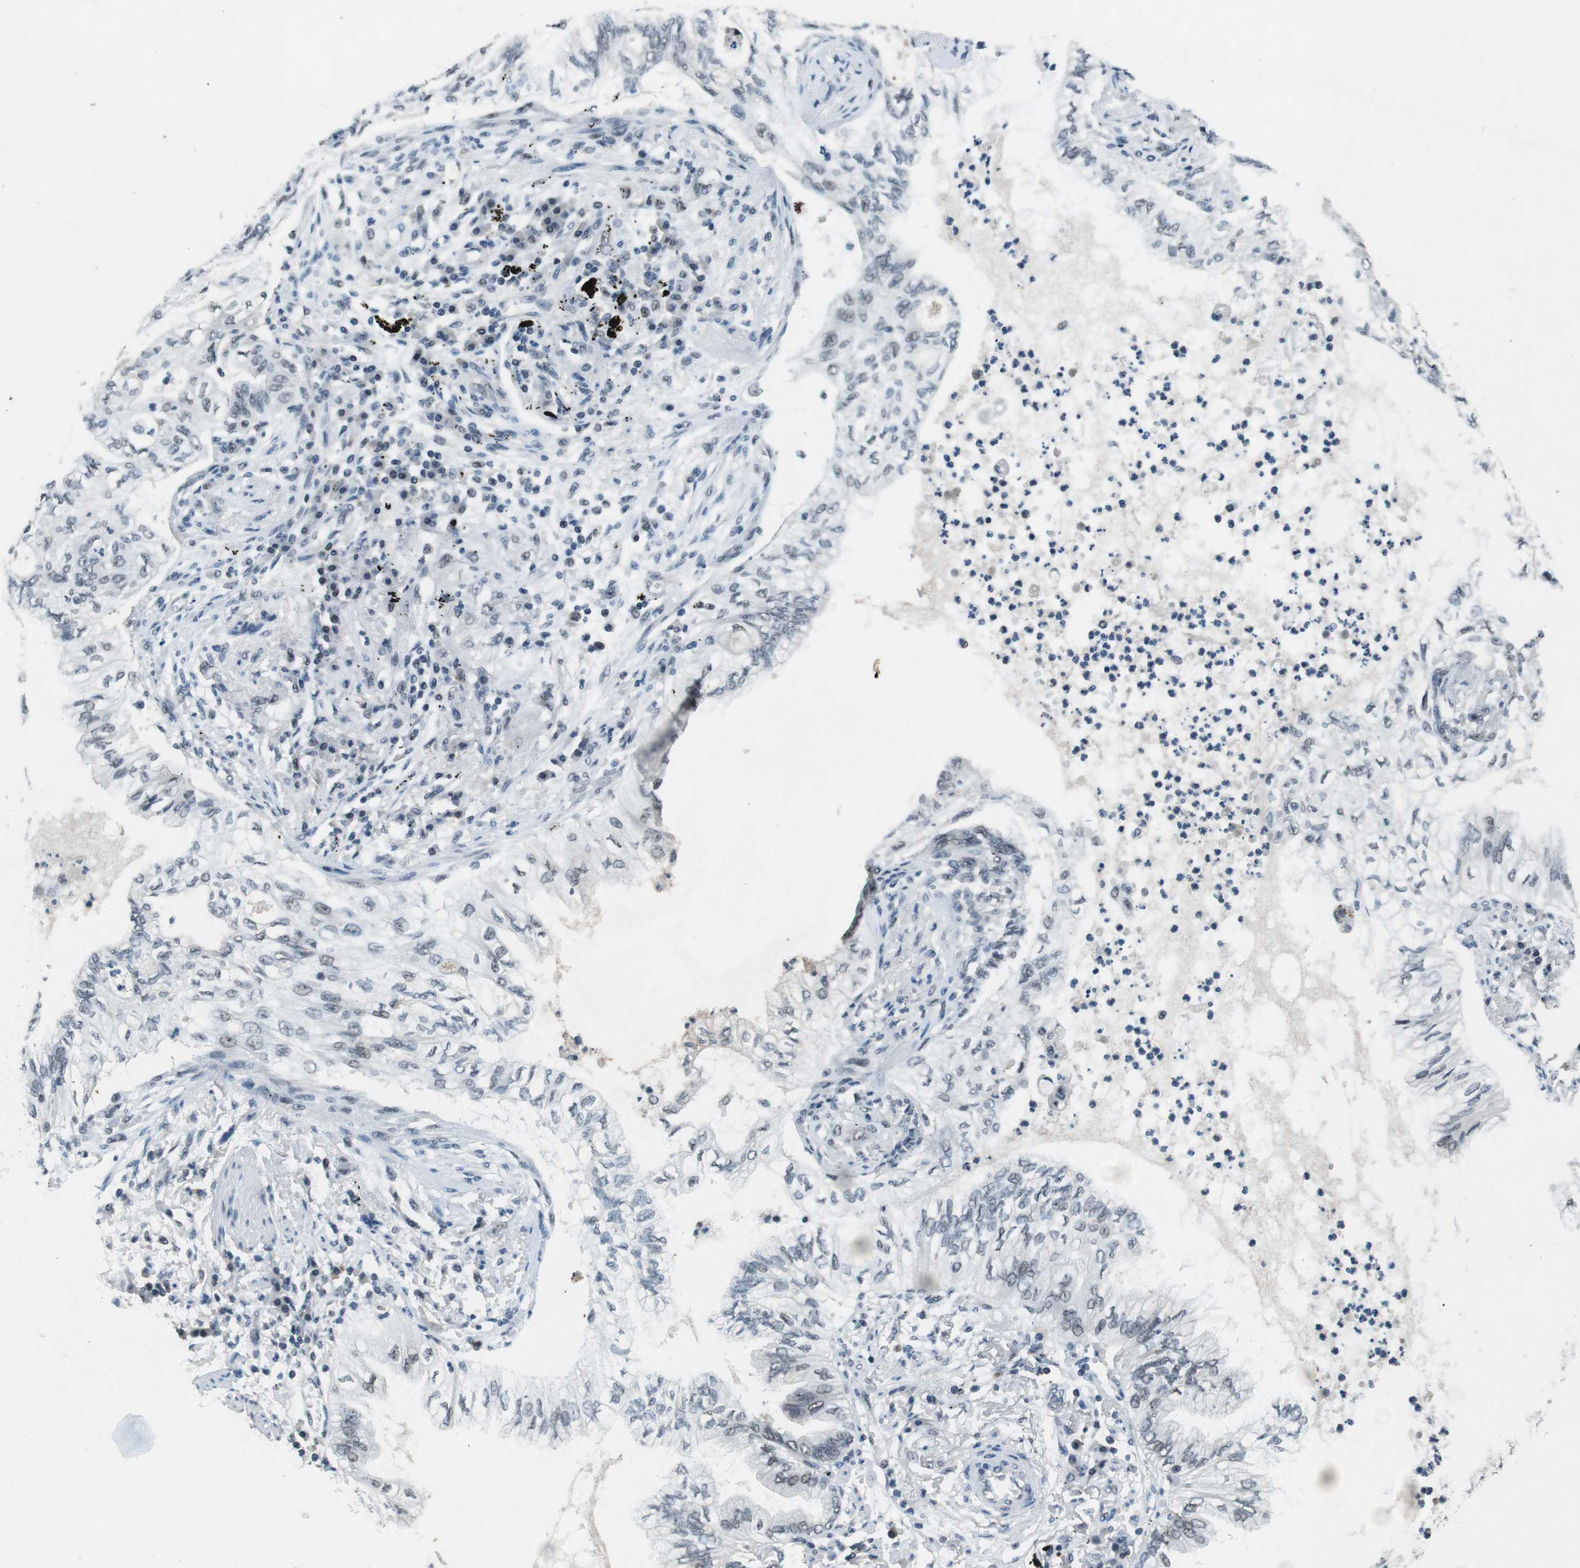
{"staining": {"intensity": "weak", "quantity": "<25%", "location": "nuclear"}, "tissue": "lung cancer", "cell_type": "Tumor cells", "image_type": "cancer", "snomed": [{"axis": "morphology", "description": "Normal tissue, NOS"}, {"axis": "morphology", "description": "Adenocarcinoma, NOS"}, {"axis": "topography", "description": "Bronchus"}, {"axis": "topography", "description": "Lung"}], "caption": "Lung cancer (adenocarcinoma) was stained to show a protein in brown. There is no significant staining in tumor cells.", "gene": "USP7", "patient": {"sex": "female", "age": 70}}